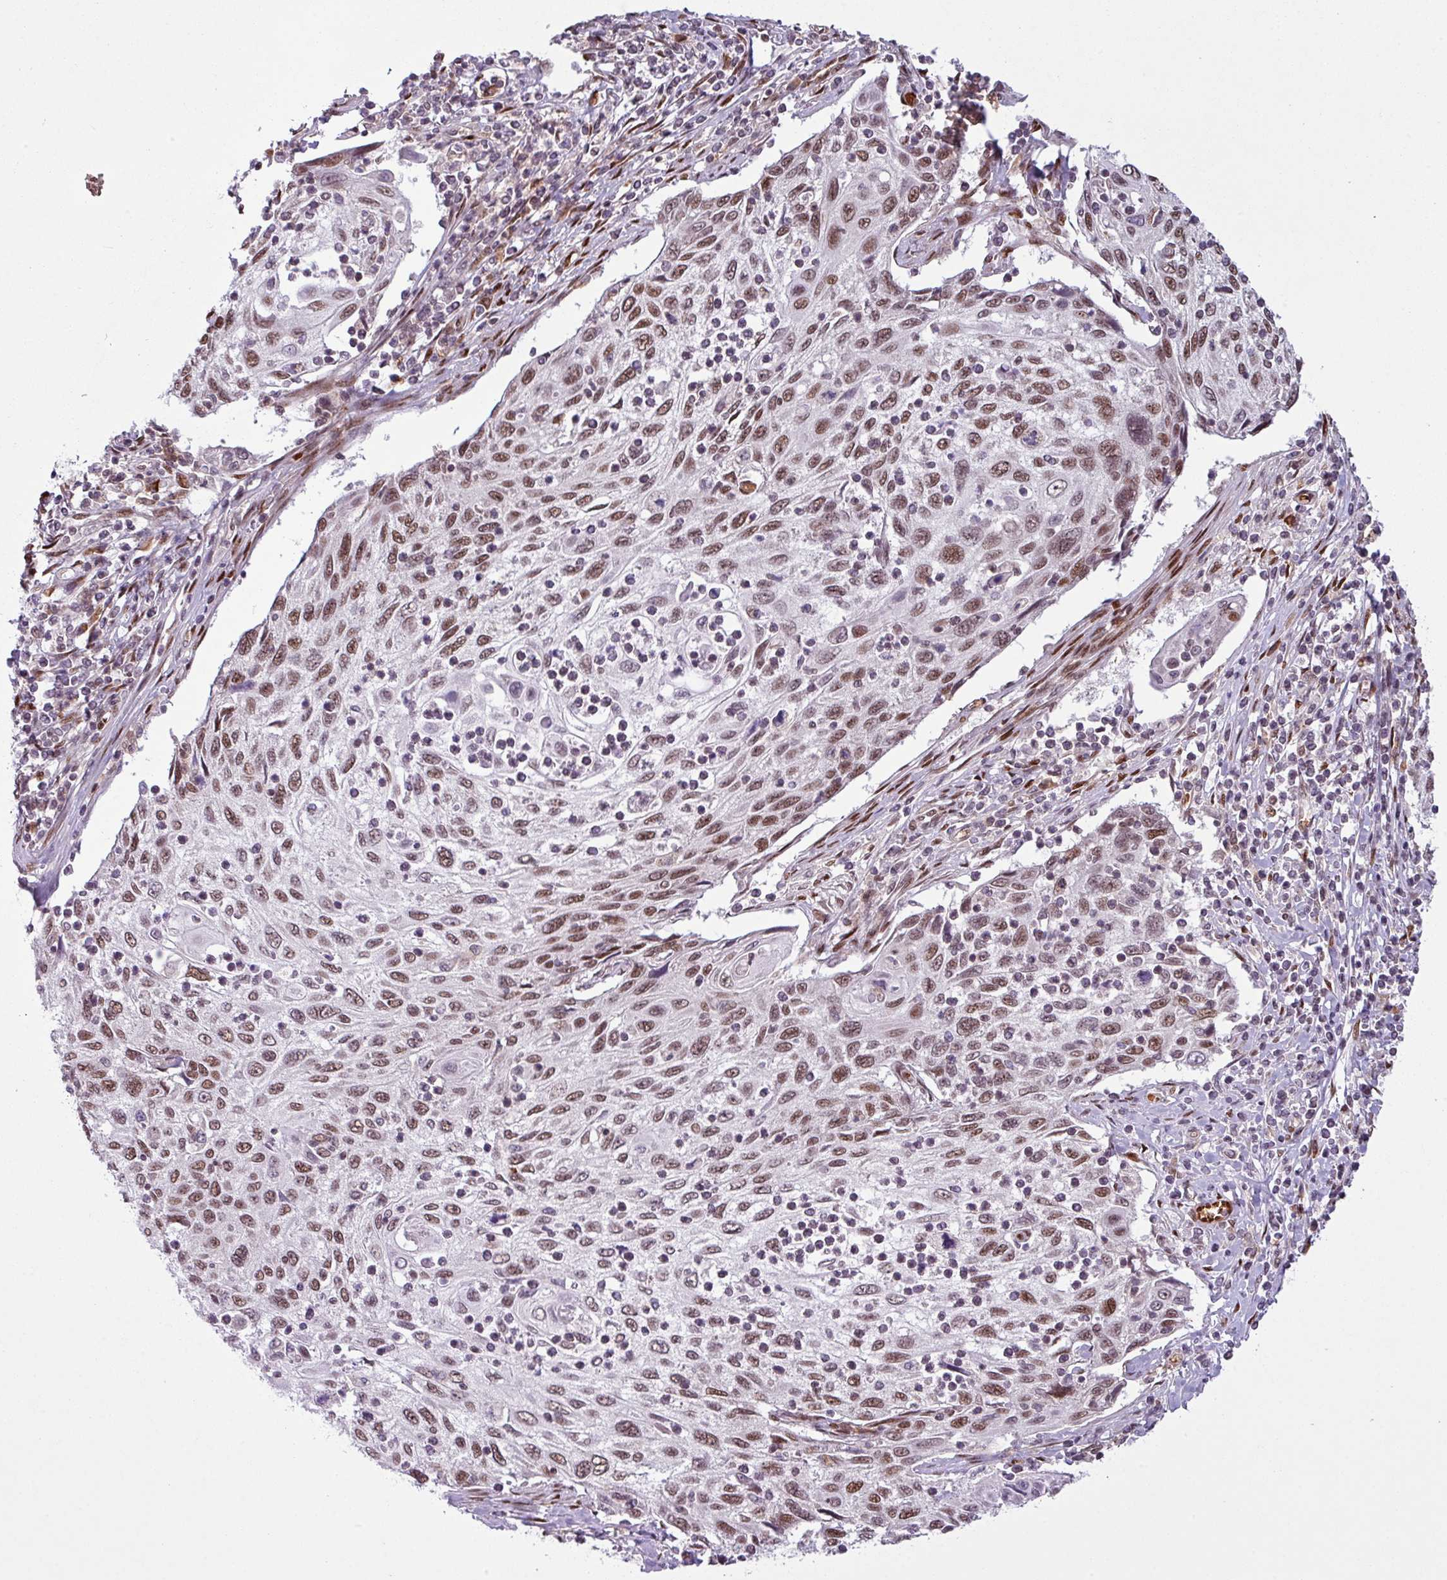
{"staining": {"intensity": "moderate", "quantity": ">75%", "location": "nuclear"}, "tissue": "cervical cancer", "cell_type": "Tumor cells", "image_type": "cancer", "snomed": [{"axis": "morphology", "description": "Squamous cell carcinoma, NOS"}, {"axis": "topography", "description": "Cervix"}], "caption": "This is an image of immunohistochemistry staining of cervical cancer, which shows moderate positivity in the nuclear of tumor cells.", "gene": "PRDM5", "patient": {"sex": "female", "age": 70}}